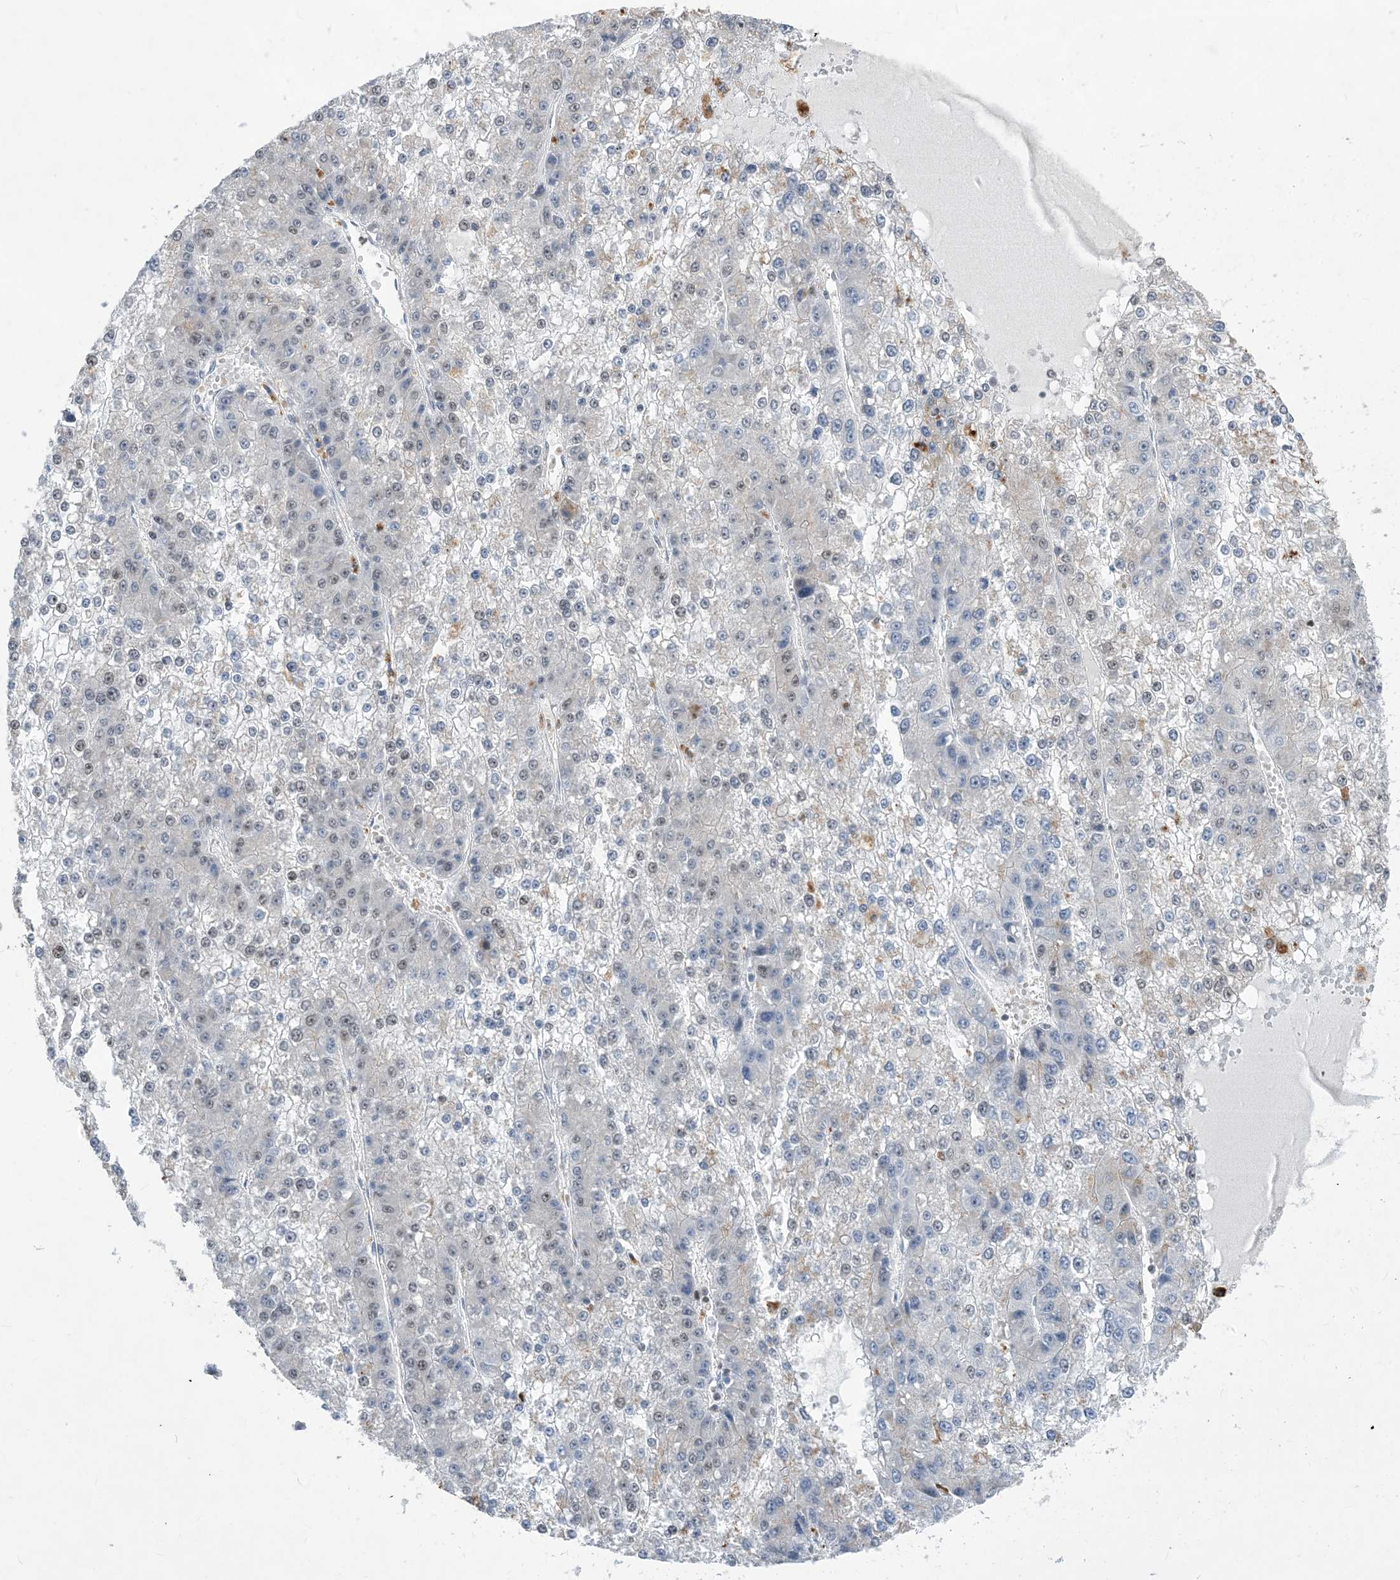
{"staining": {"intensity": "negative", "quantity": "none", "location": "none"}, "tissue": "liver cancer", "cell_type": "Tumor cells", "image_type": "cancer", "snomed": [{"axis": "morphology", "description": "Carcinoma, Hepatocellular, NOS"}, {"axis": "topography", "description": "Liver"}], "caption": "High magnification brightfield microscopy of hepatocellular carcinoma (liver) stained with DAB (brown) and counterstained with hematoxylin (blue): tumor cells show no significant positivity.", "gene": "SLC25A53", "patient": {"sex": "female", "age": 73}}